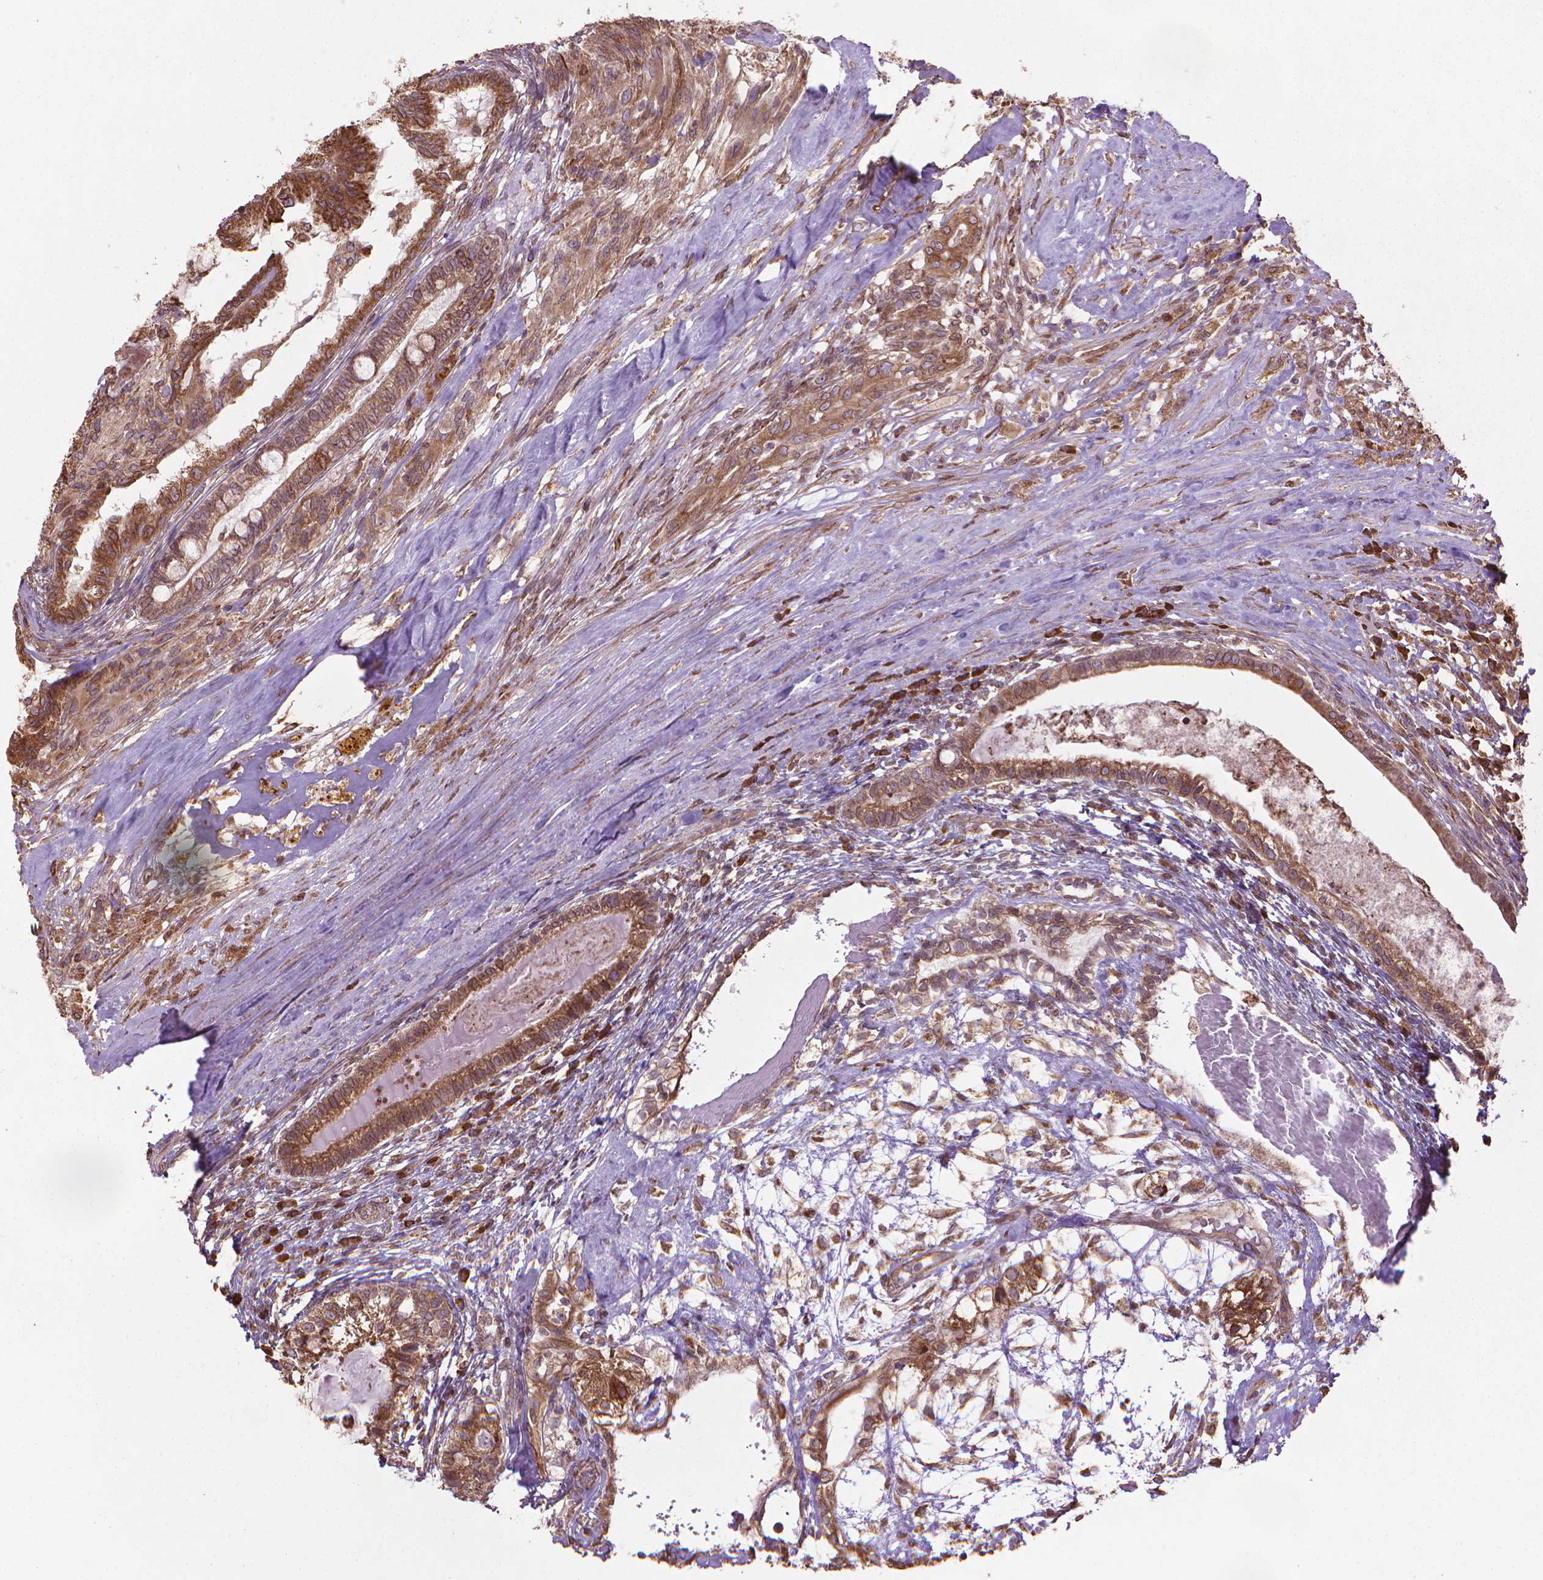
{"staining": {"intensity": "moderate", "quantity": ">75%", "location": "cytoplasmic/membranous"}, "tissue": "testis cancer", "cell_type": "Tumor cells", "image_type": "cancer", "snomed": [{"axis": "morphology", "description": "Seminoma, NOS"}, {"axis": "morphology", "description": "Carcinoma, Embryonal, NOS"}, {"axis": "topography", "description": "Testis"}], "caption": "An image showing moderate cytoplasmic/membranous expression in about >75% of tumor cells in embryonal carcinoma (testis), as visualized by brown immunohistochemical staining.", "gene": "GAS1", "patient": {"sex": "male", "age": 41}}